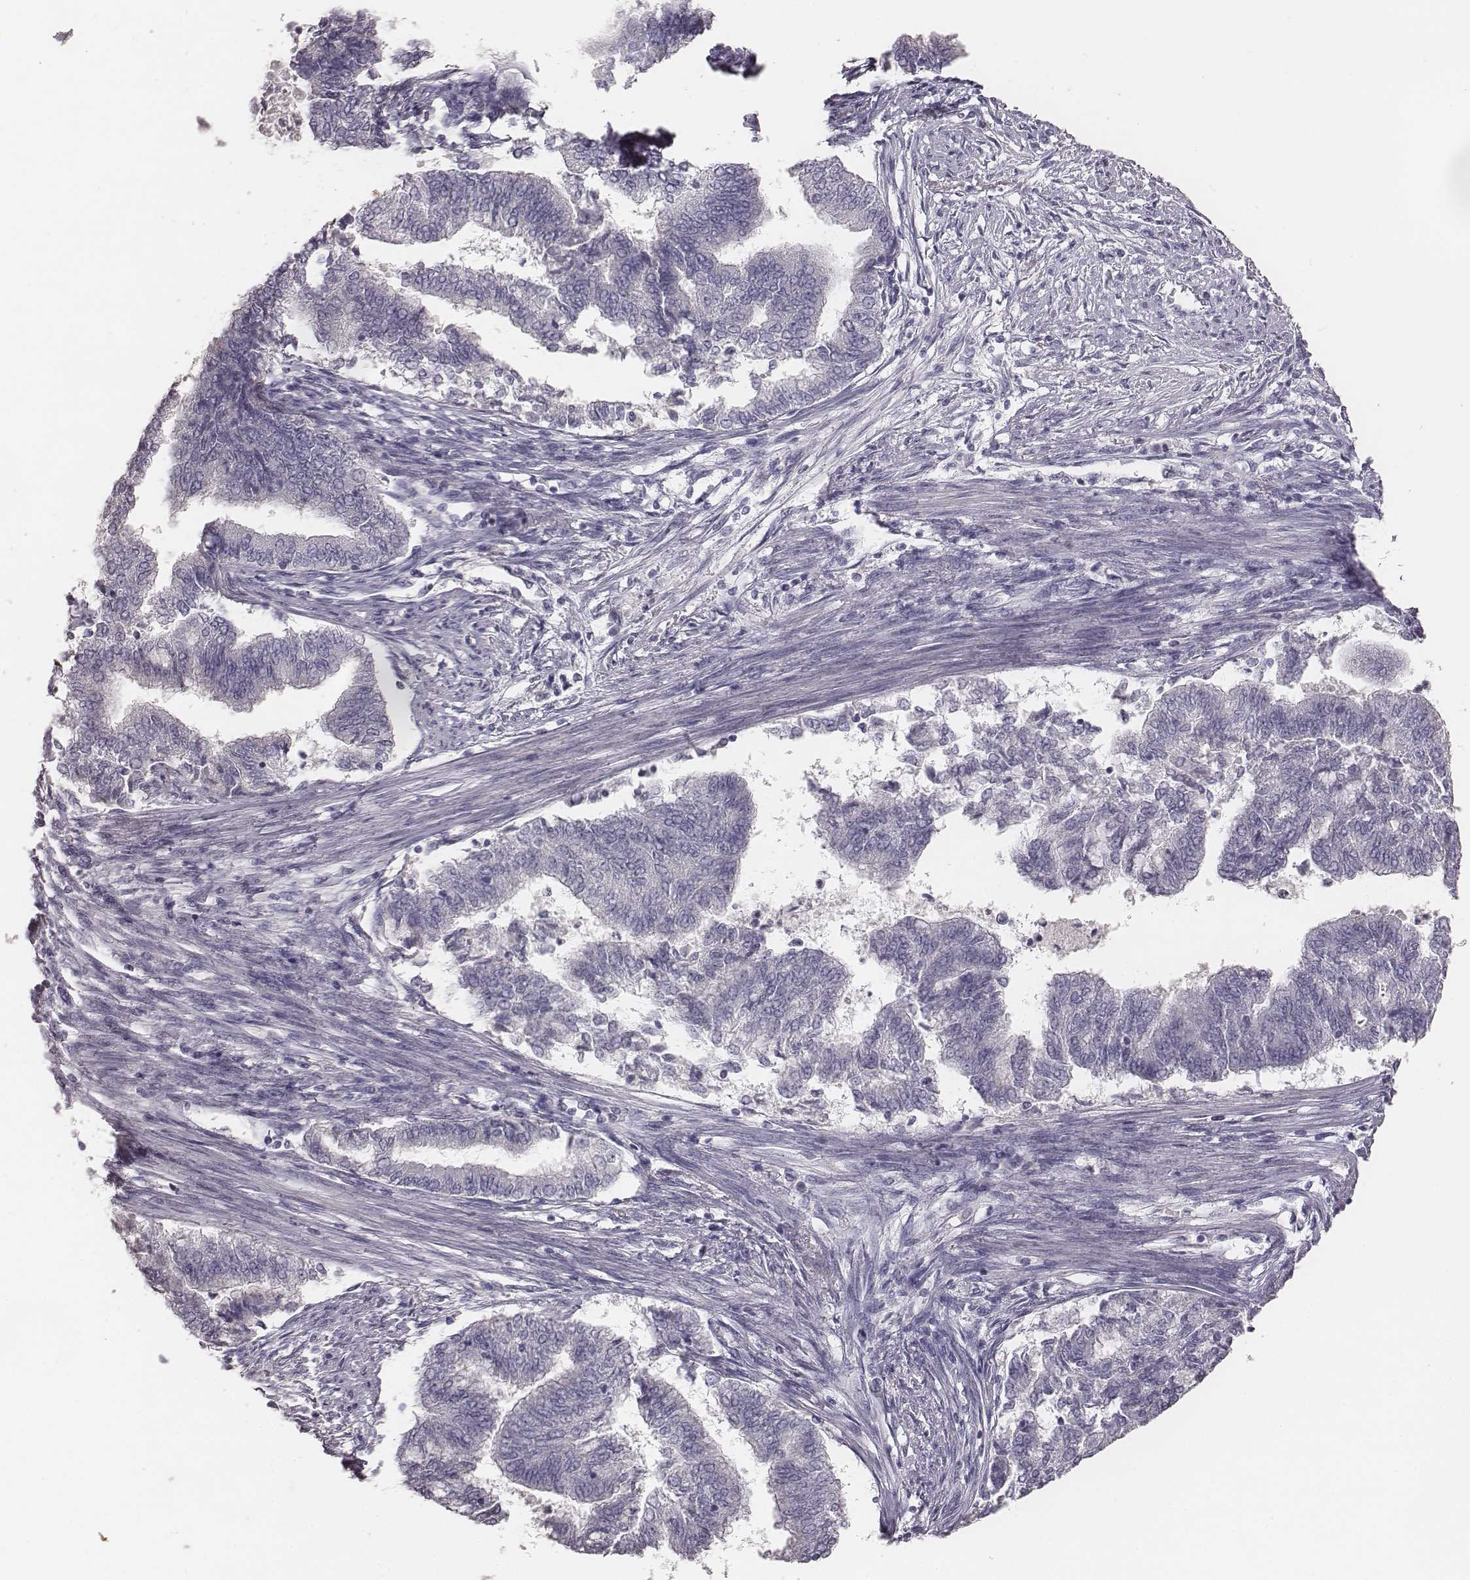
{"staining": {"intensity": "negative", "quantity": "none", "location": "none"}, "tissue": "endometrial cancer", "cell_type": "Tumor cells", "image_type": "cancer", "snomed": [{"axis": "morphology", "description": "Adenocarcinoma, NOS"}, {"axis": "topography", "description": "Endometrium"}], "caption": "Tumor cells are negative for brown protein staining in endometrial cancer (adenocarcinoma).", "gene": "MYH6", "patient": {"sex": "female", "age": 65}}